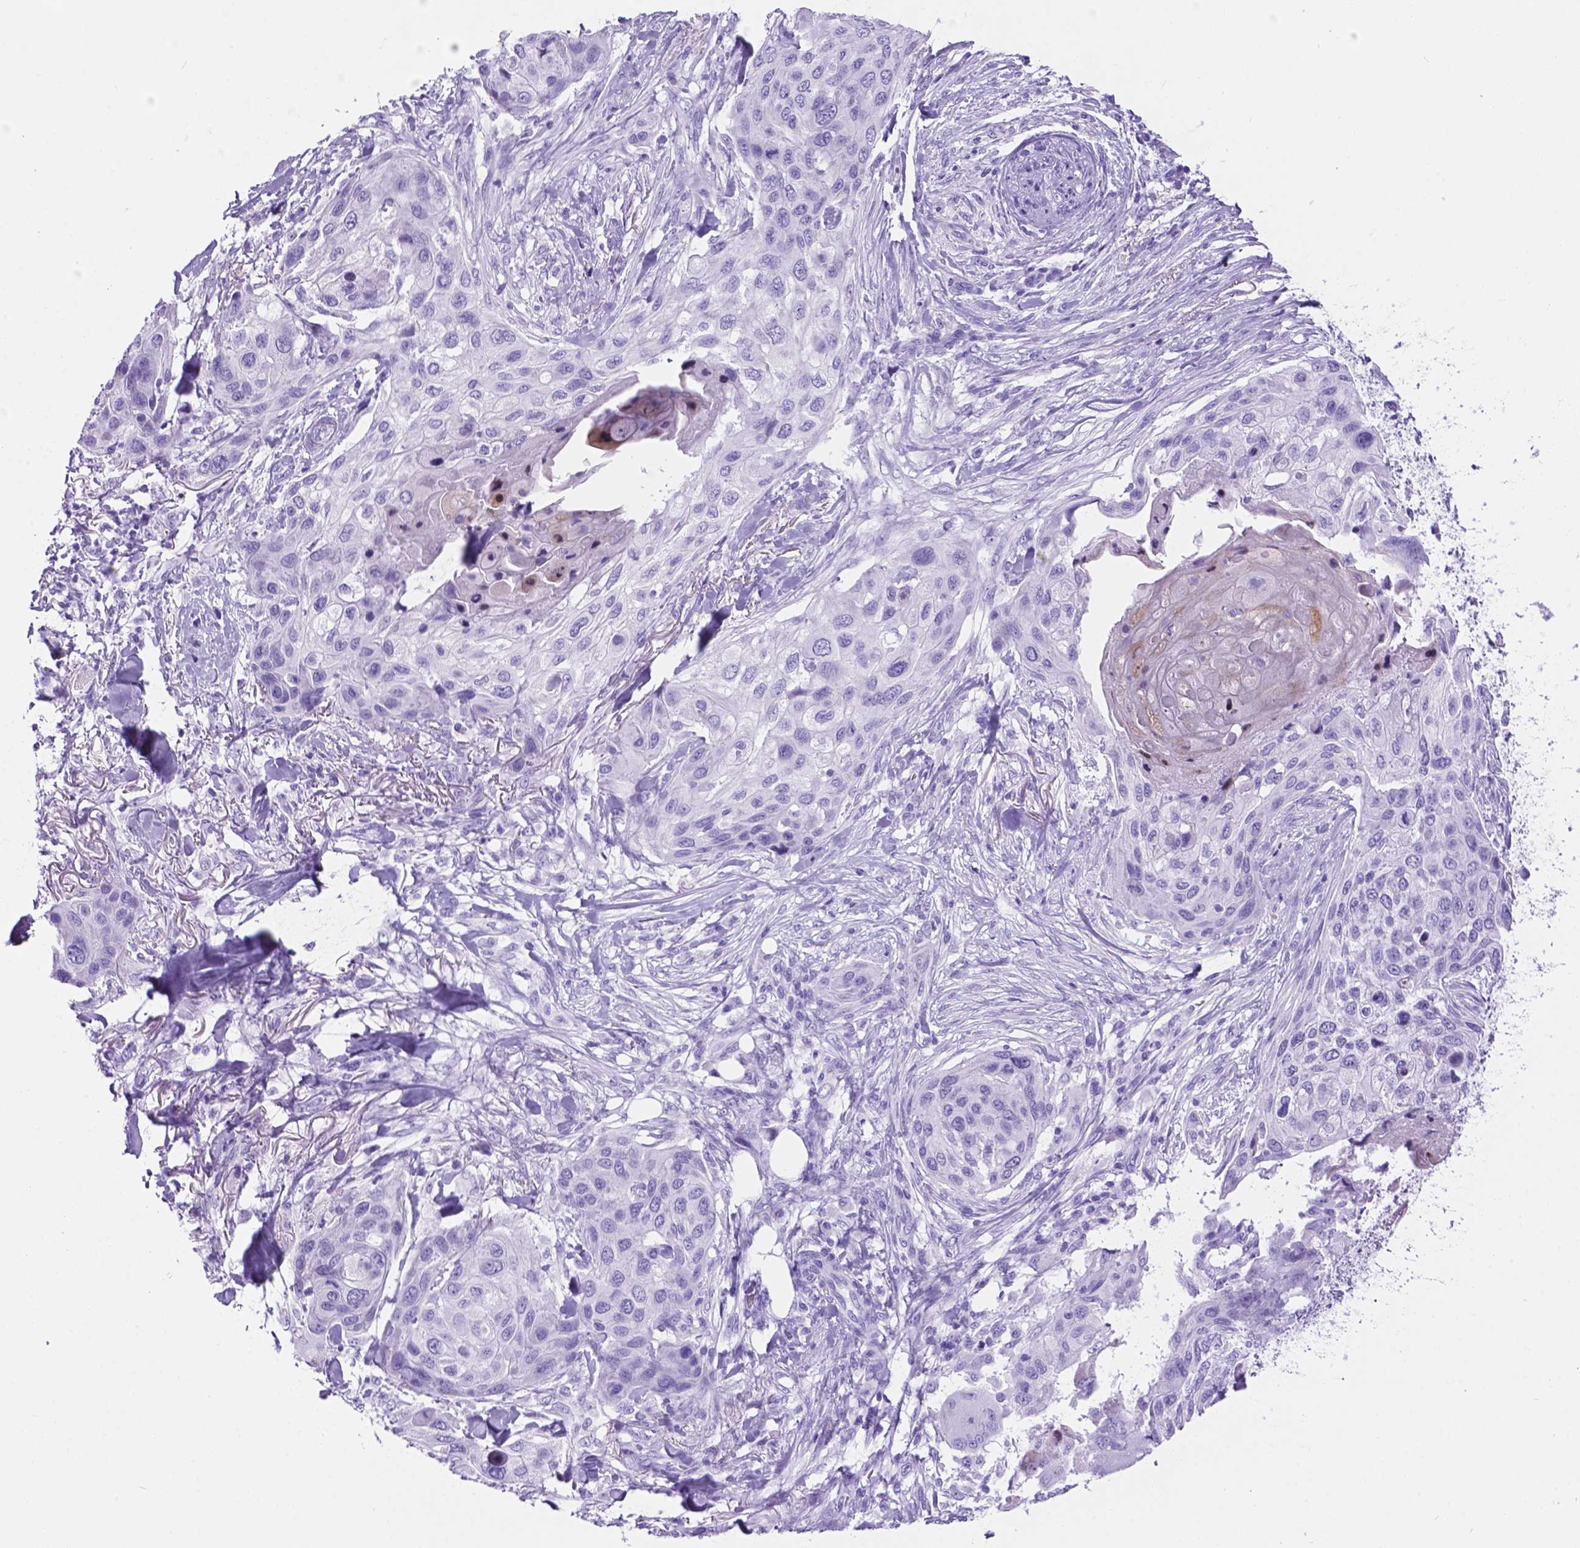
{"staining": {"intensity": "negative", "quantity": "none", "location": "none"}, "tissue": "skin cancer", "cell_type": "Tumor cells", "image_type": "cancer", "snomed": [{"axis": "morphology", "description": "Squamous cell carcinoma, NOS"}, {"axis": "topography", "description": "Skin"}], "caption": "The IHC micrograph has no significant expression in tumor cells of squamous cell carcinoma (skin) tissue.", "gene": "C17orf107", "patient": {"sex": "female", "age": 87}}